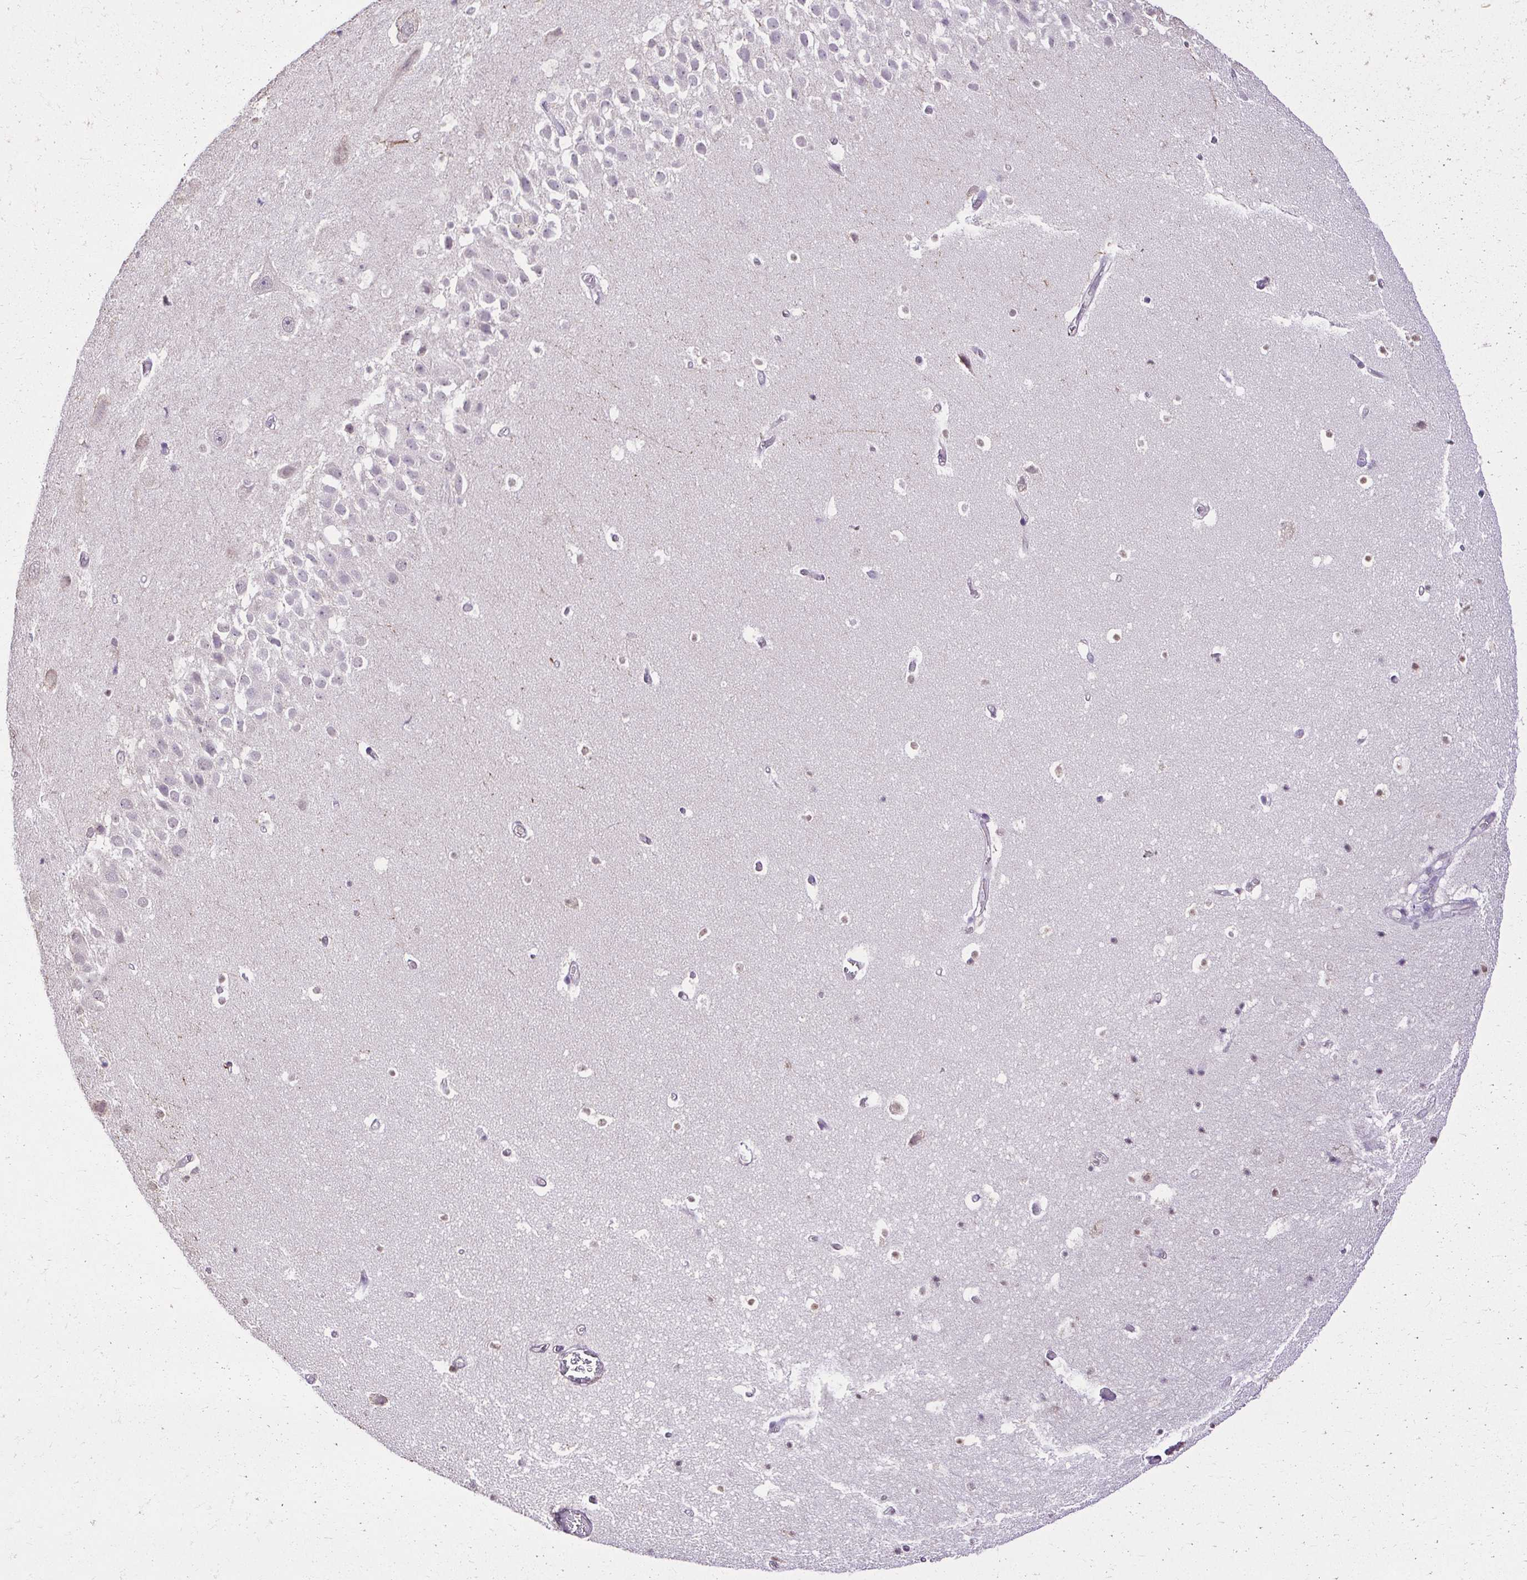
{"staining": {"intensity": "weak", "quantity": "<25%", "location": "nuclear"}, "tissue": "hippocampus", "cell_type": "Glial cells", "image_type": "normal", "snomed": [{"axis": "morphology", "description": "Normal tissue, NOS"}, {"axis": "topography", "description": "Hippocampus"}], "caption": "DAB immunohistochemical staining of normal human hippocampus shows no significant staining in glial cells. The staining was performed using DAB to visualize the protein expression in brown, while the nuclei were stained in blue with hematoxylin (Magnification: 20x).", "gene": "KIAA1210", "patient": {"sex": "male", "age": 26}}